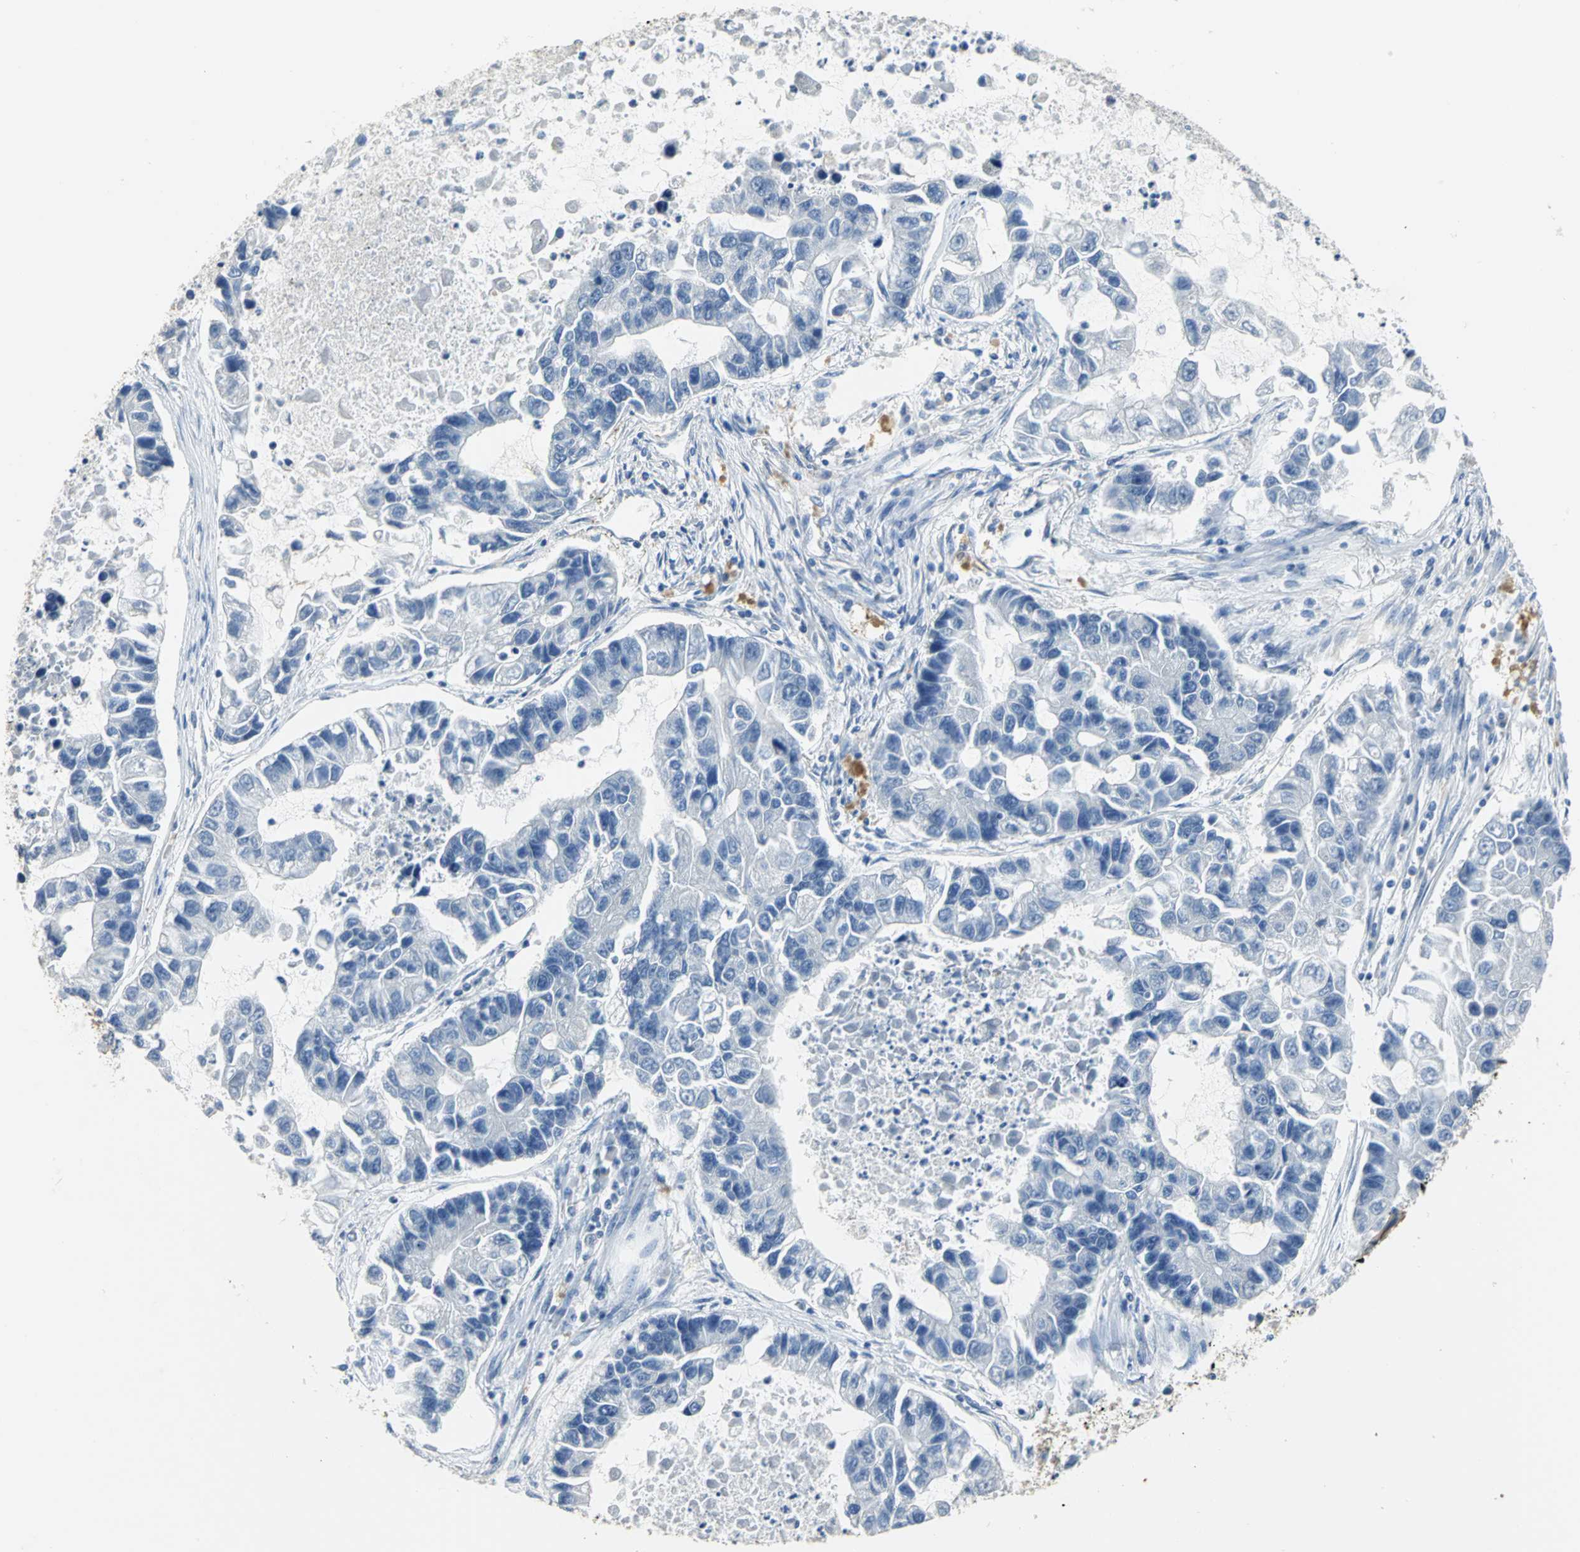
{"staining": {"intensity": "negative", "quantity": "none", "location": "none"}, "tissue": "lung cancer", "cell_type": "Tumor cells", "image_type": "cancer", "snomed": [{"axis": "morphology", "description": "Adenocarcinoma, NOS"}, {"axis": "topography", "description": "Lung"}], "caption": "Human lung cancer stained for a protein using immunohistochemistry demonstrates no staining in tumor cells.", "gene": "GYG2", "patient": {"sex": "female", "age": 51}}